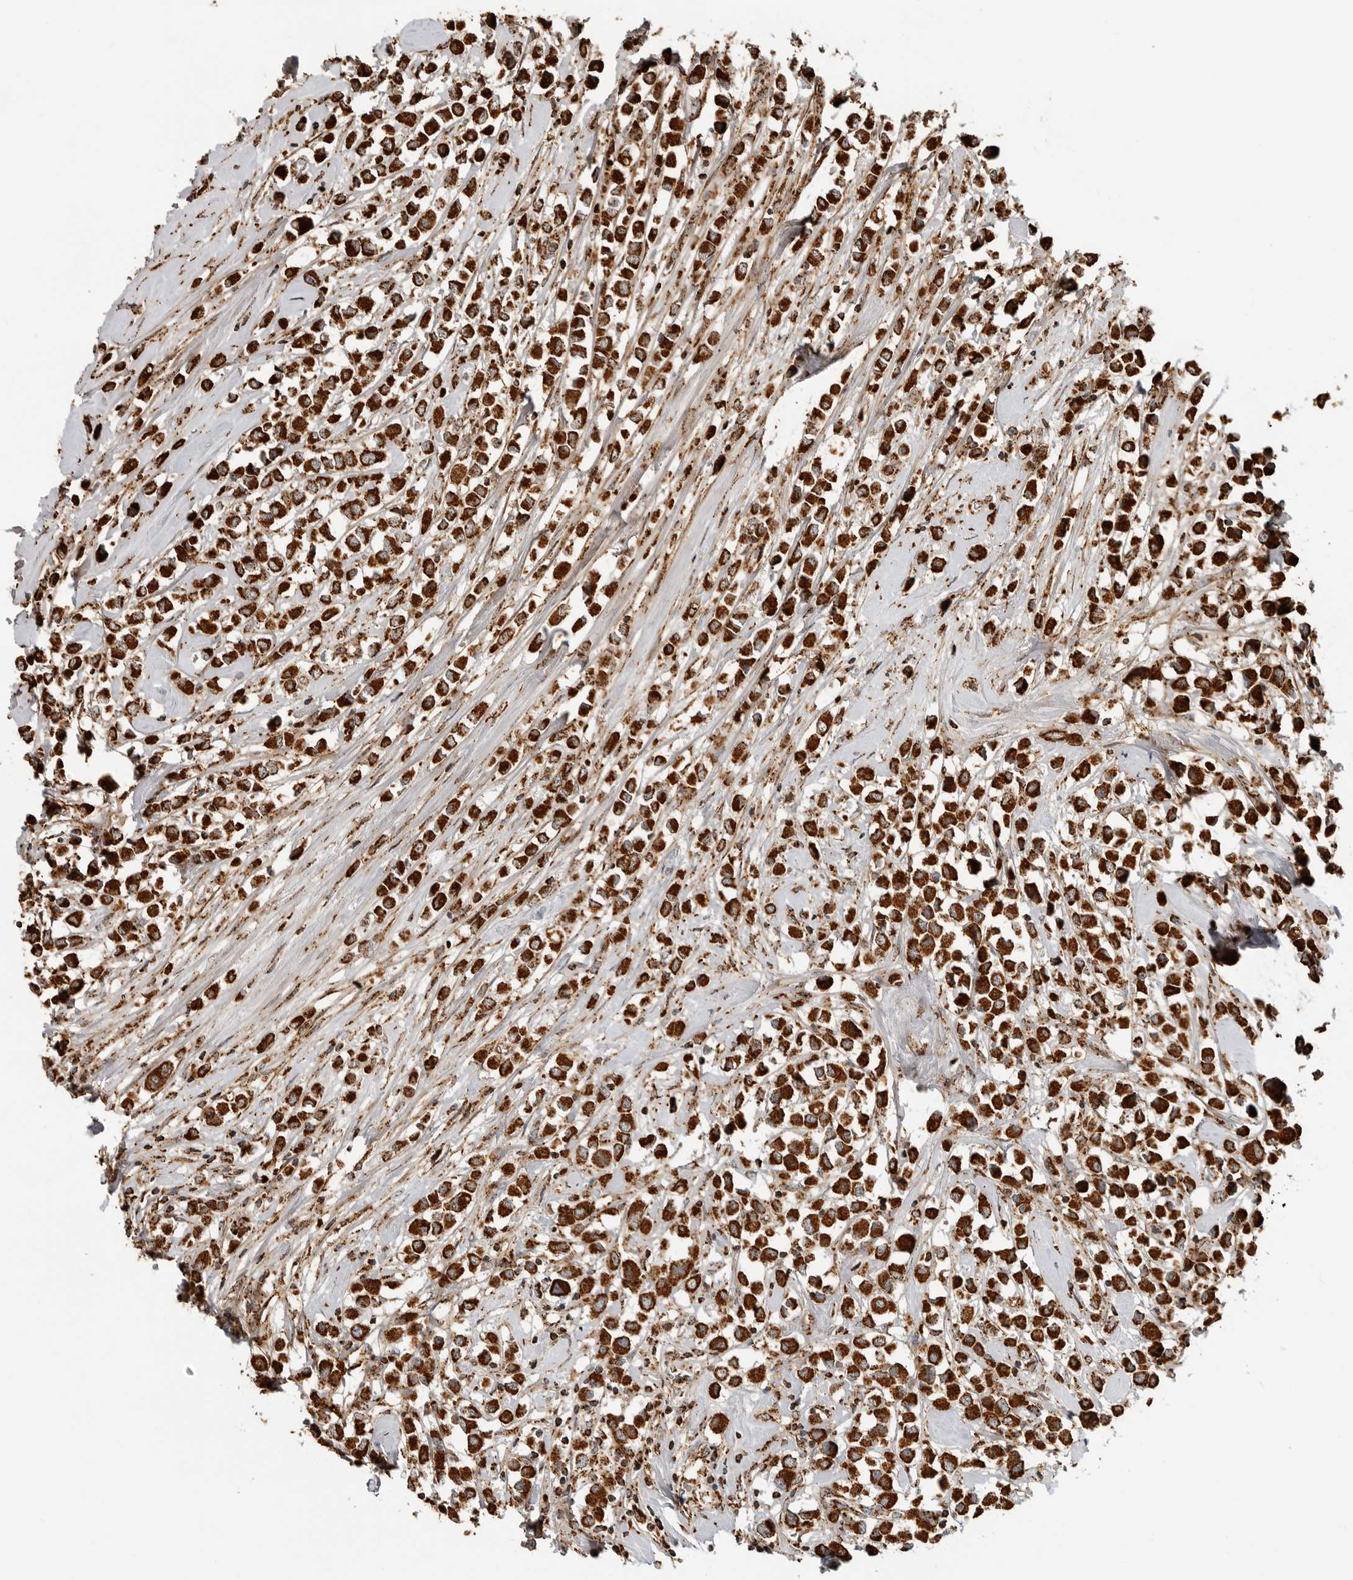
{"staining": {"intensity": "strong", "quantity": ">75%", "location": "cytoplasmic/membranous"}, "tissue": "breast cancer", "cell_type": "Tumor cells", "image_type": "cancer", "snomed": [{"axis": "morphology", "description": "Duct carcinoma"}, {"axis": "topography", "description": "Breast"}], "caption": "IHC of breast cancer (intraductal carcinoma) demonstrates high levels of strong cytoplasmic/membranous staining in approximately >75% of tumor cells. The protein of interest is shown in brown color, while the nuclei are stained blue.", "gene": "BMP2K", "patient": {"sex": "female", "age": 61}}